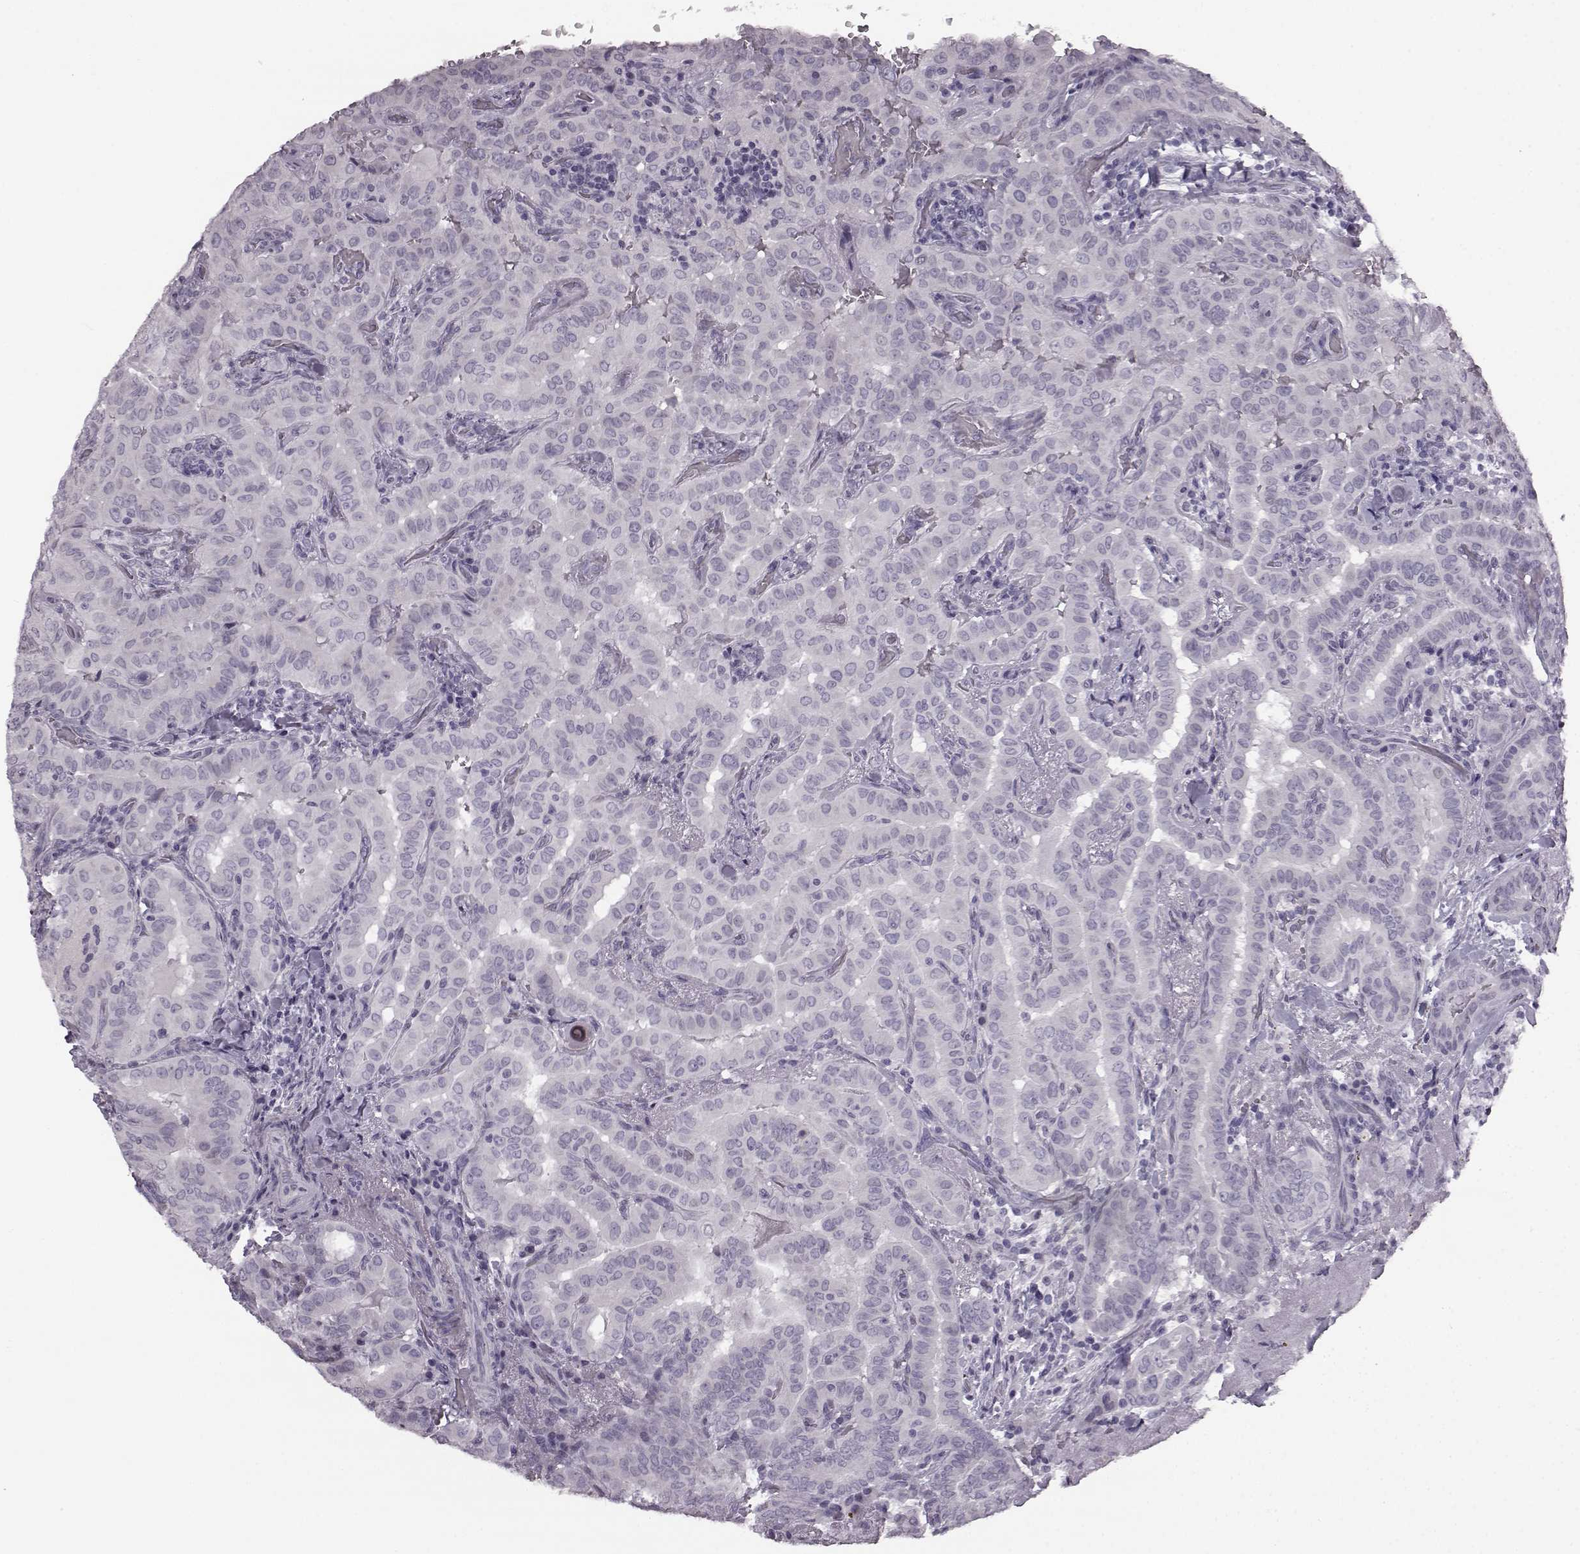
{"staining": {"intensity": "negative", "quantity": "none", "location": "none"}, "tissue": "thyroid cancer", "cell_type": "Tumor cells", "image_type": "cancer", "snomed": [{"axis": "morphology", "description": "Papillary adenocarcinoma, NOS"}, {"axis": "morphology", "description": "Papillary adenoma metastatic"}, {"axis": "topography", "description": "Thyroid gland"}], "caption": "High magnification brightfield microscopy of papillary adenocarcinoma (thyroid) stained with DAB (3,3'-diaminobenzidine) (brown) and counterstained with hematoxylin (blue): tumor cells show no significant staining.", "gene": "SEMG2", "patient": {"sex": "female", "age": 50}}